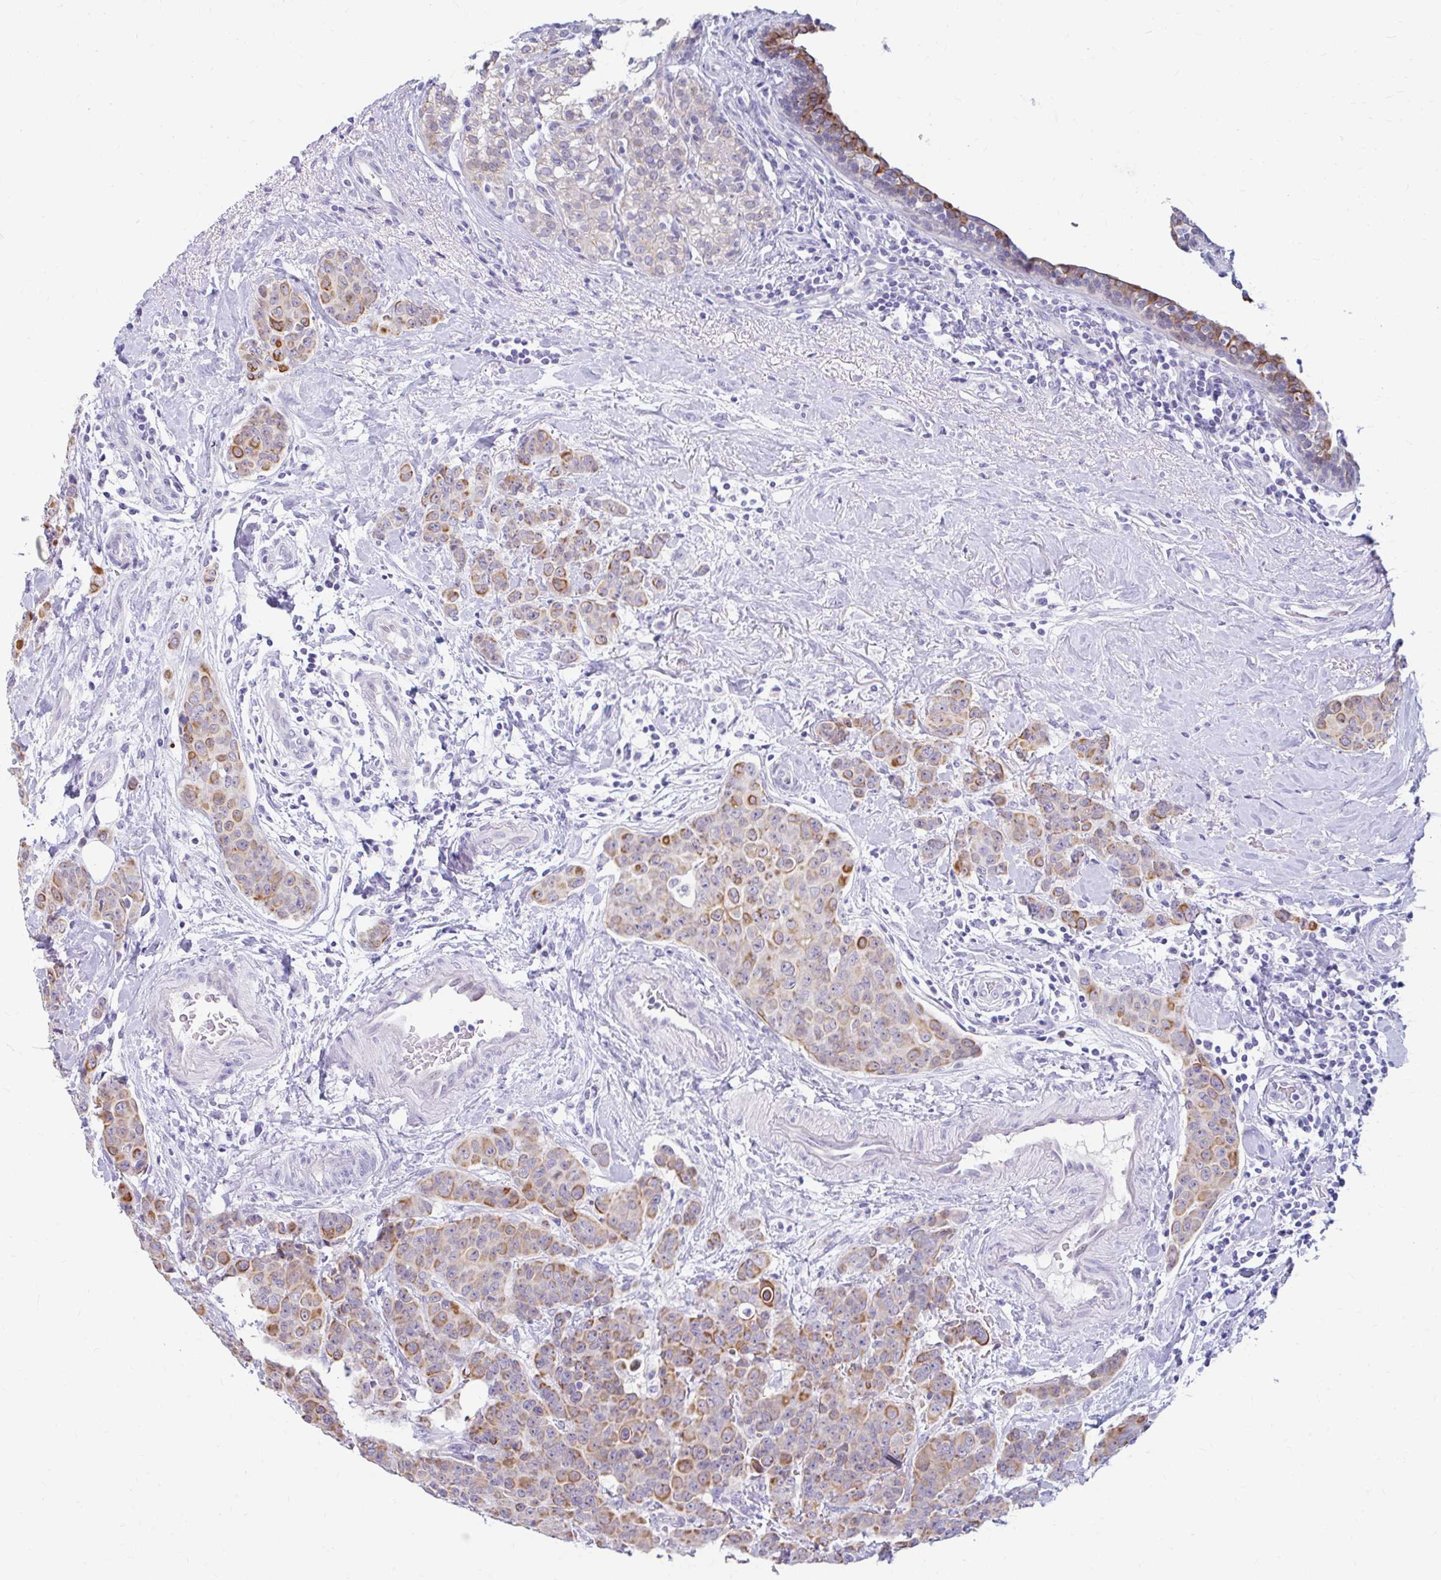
{"staining": {"intensity": "moderate", "quantity": ">75%", "location": "cytoplasmic/membranous"}, "tissue": "breast cancer", "cell_type": "Tumor cells", "image_type": "cancer", "snomed": [{"axis": "morphology", "description": "Duct carcinoma"}, {"axis": "topography", "description": "Breast"}], "caption": "Immunohistochemical staining of human breast cancer (intraductal carcinoma) demonstrates medium levels of moderate cytoplasmic/membranous positivity in approximately >75% of tumor cells.", "gene": "RGS16", "patient": {"sex": "female", "age": 40}}